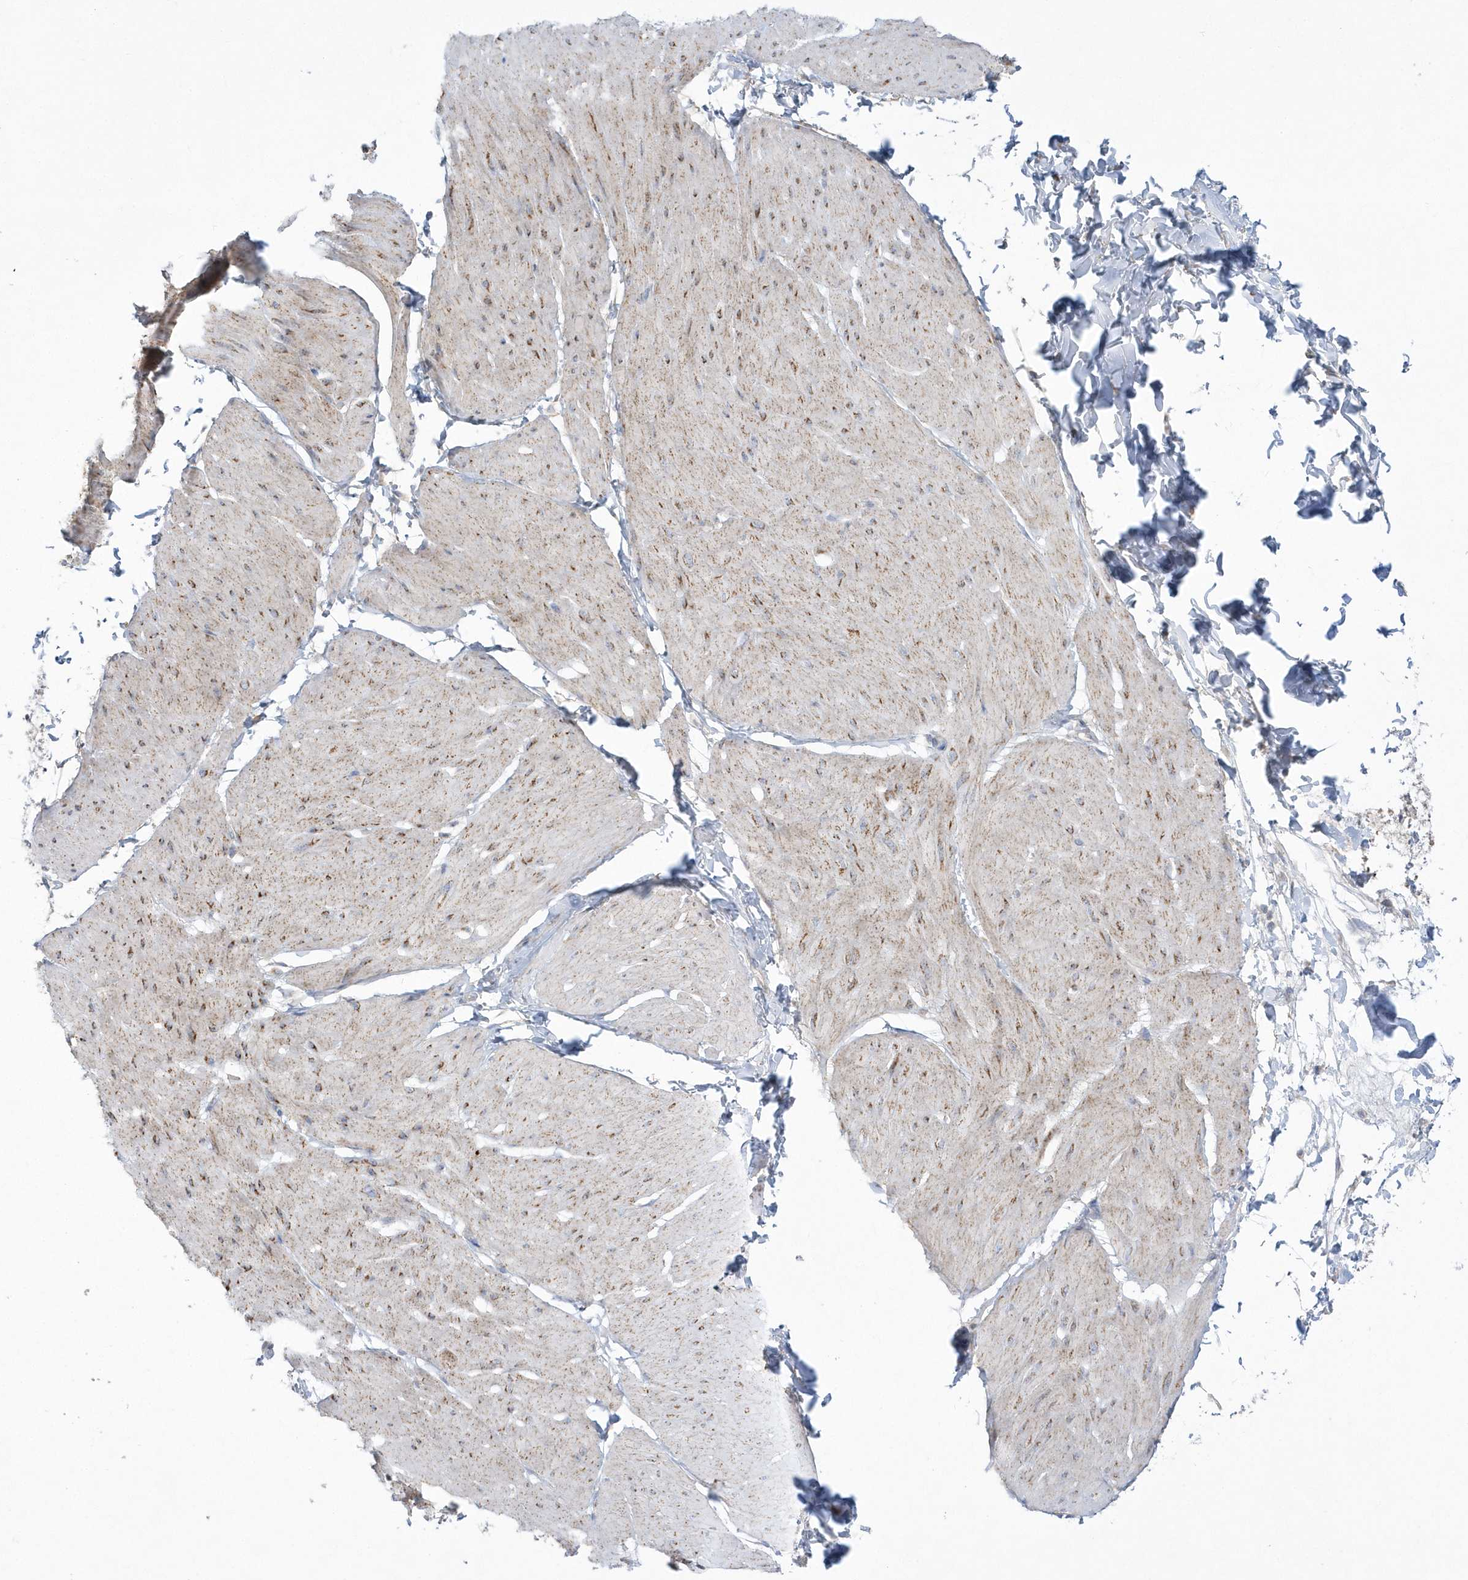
{"staining": {"intensity": "moderate", "quantity": "25%-75%", "location": "cytoplasmic/membranous"}, "tissue": "smooth muscle", "cell_type": "Smooth muscle cells", "image_type": "normal", "snomed": [{"axis": "morphology", "description": "Urothelial carcinoma, High grade"}, {"axis": "topography", "description": "Urinary bladder"}], "caption": "Immunohistochemical staining of unremarkable smooth muscle displays 25%-75% levels of moderate cytoplasmic/membranous protein expression in about 25%-75% of smooth muscle cells.", "gene": "DNAJC18", "patient": {"sex": "male", "age": 46}}